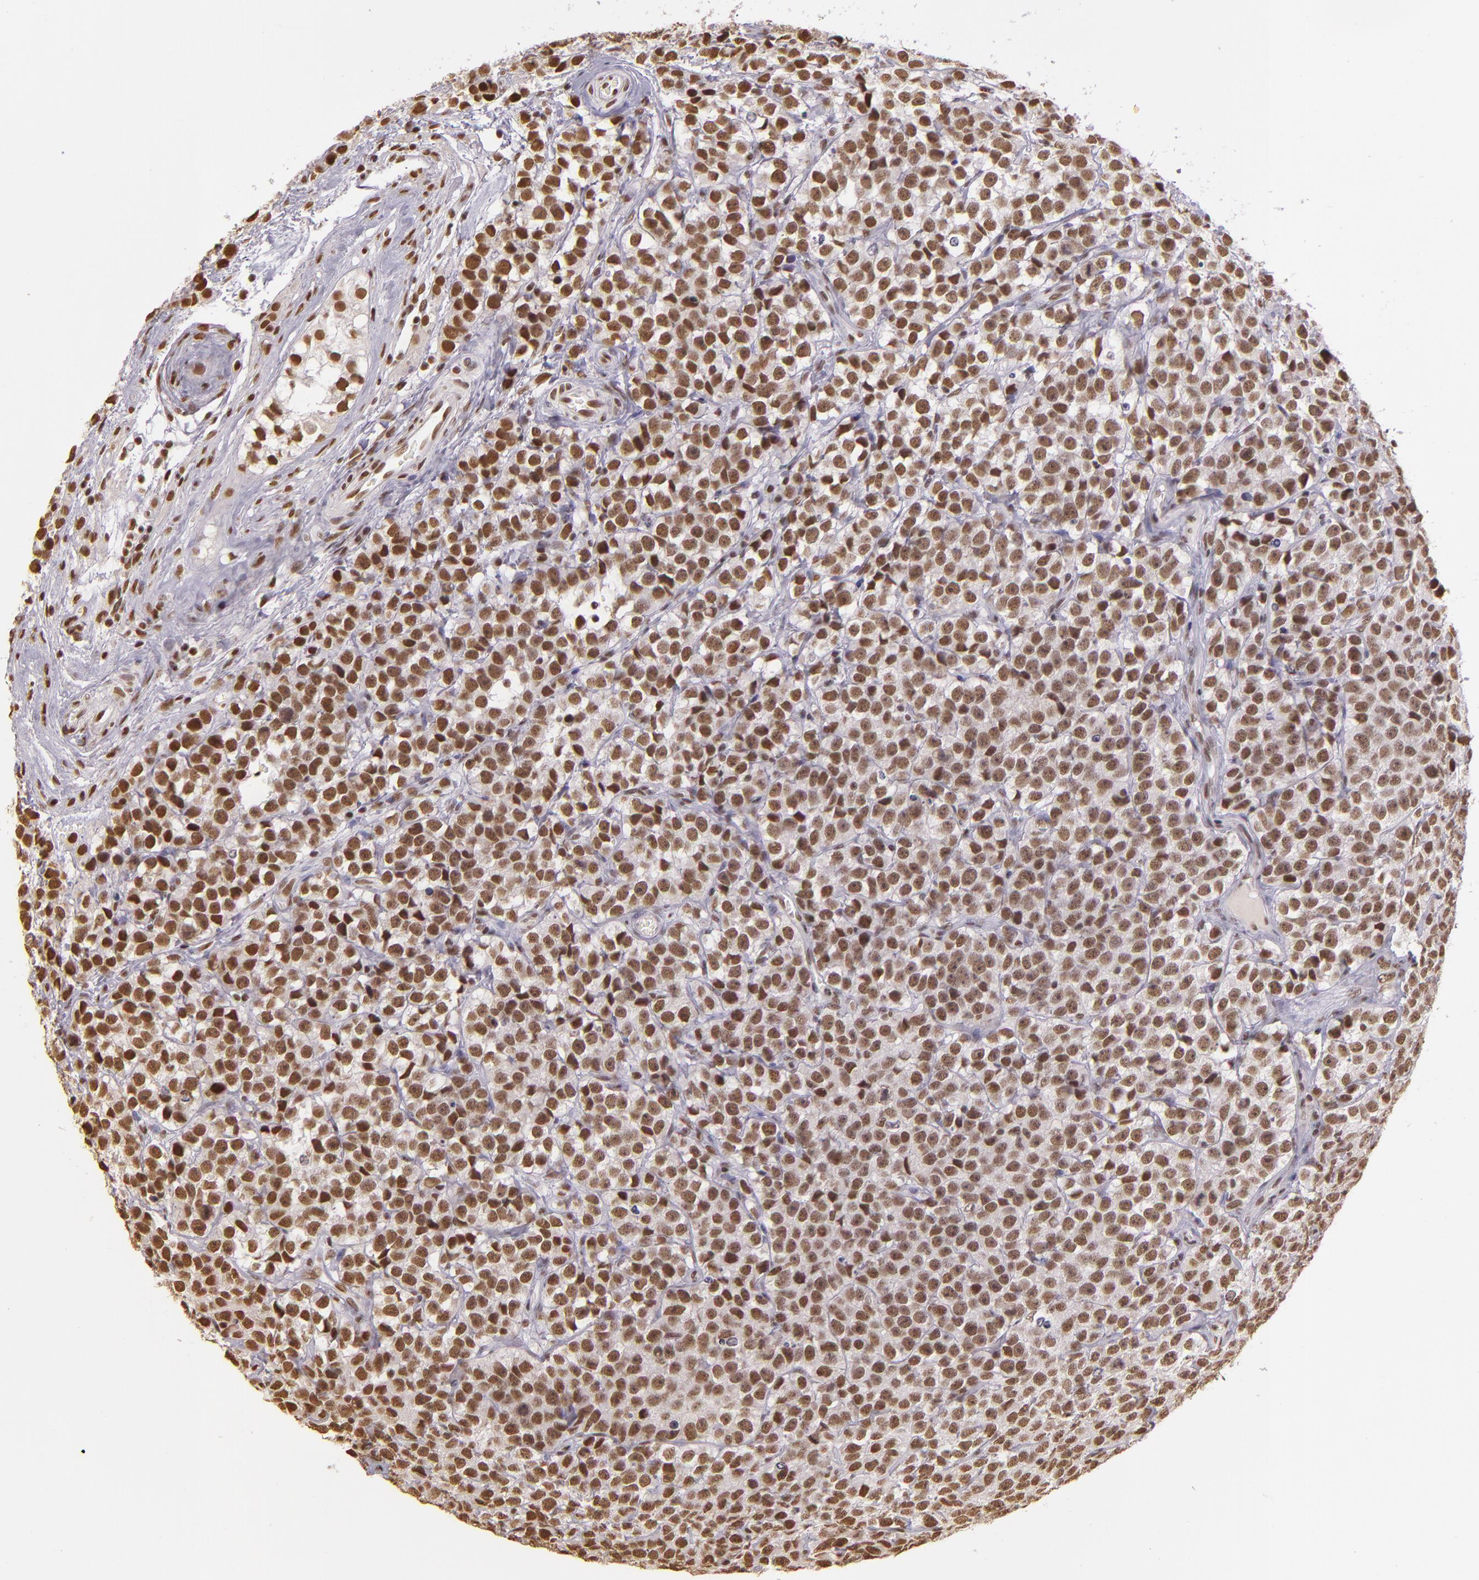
{"staining": {"intensity": "moderate", "quantity": ">75%", "location": "nuclear"}, "tissue": "testis cancer", "cell_type": "Tumor cells", "image_type": "cancer", "snomed": [{"axis": "morphology", "description": "Seminoma, NOS"}, {"axis": "topography", "description": "Testis"}], "caption": "Tumor cells exhibit medium levels of moderate nuclear positivity in about >75% of cells in testis cancer (seminoma). (brown staining indicates protein expression, while blue staining denotes nuclei).", "gene": "USF1", "patient": {"sex": "male", "age": 25}}